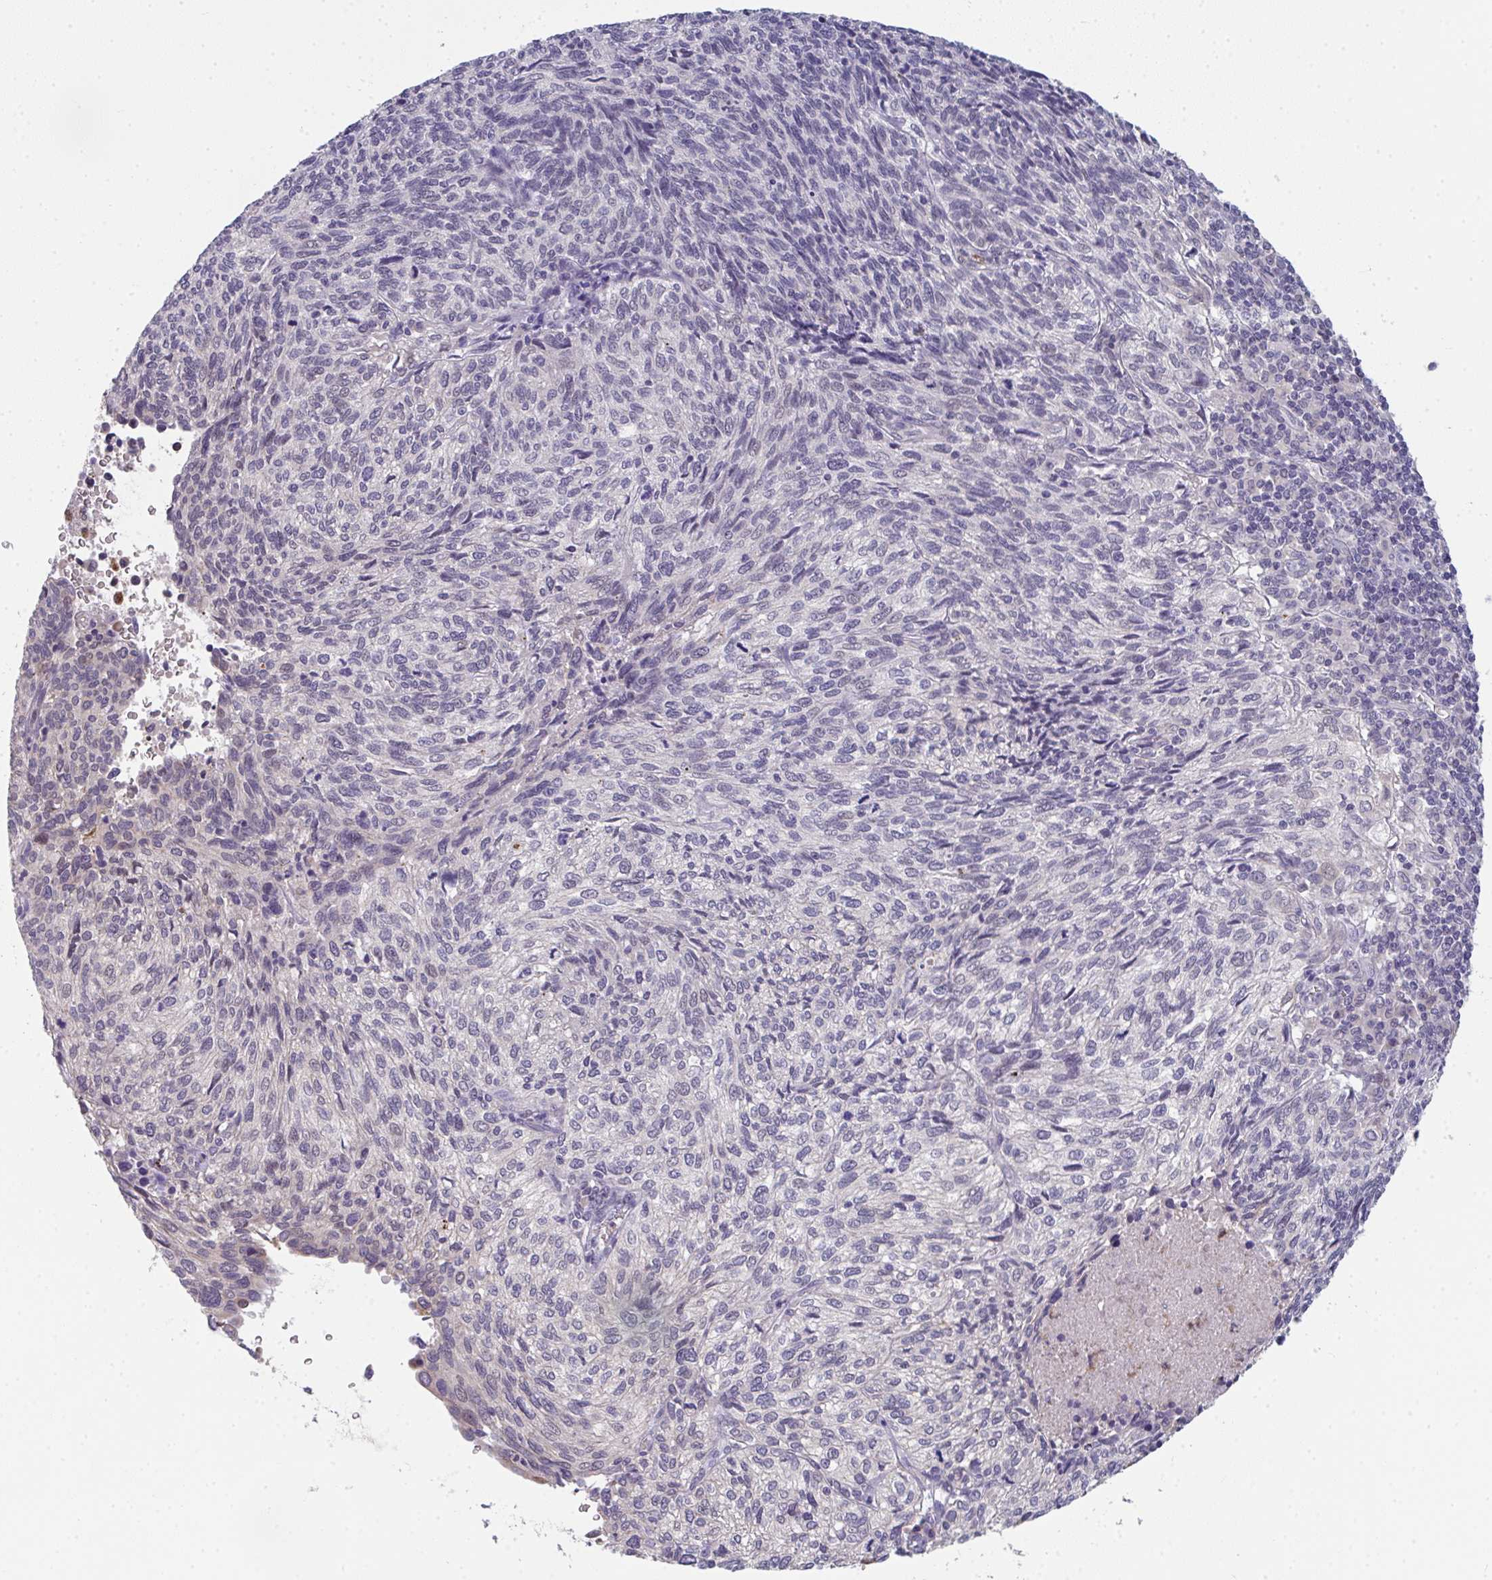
{"staining": {"intensity": "negative", "quantity": "none", "location": "none"}, "tissue": "cervical cancer", "cell_type": "Tumor cells", "image_type": "cancer", "snomed": [{"axis": "morphology", "description": "Squamous cell carcinoma, NOS"}, {"axis": "topography", "description": "Cervix"}], "caption": "High magnification brightfield microscopy of cervical squamous cell carcinoma stained with DAB (brown) and counterstained with hematoxylin (blue): tumor cells show no significant staining.", "gene": "RIOK1", "patient": {"sex": "female", "age": 45}}